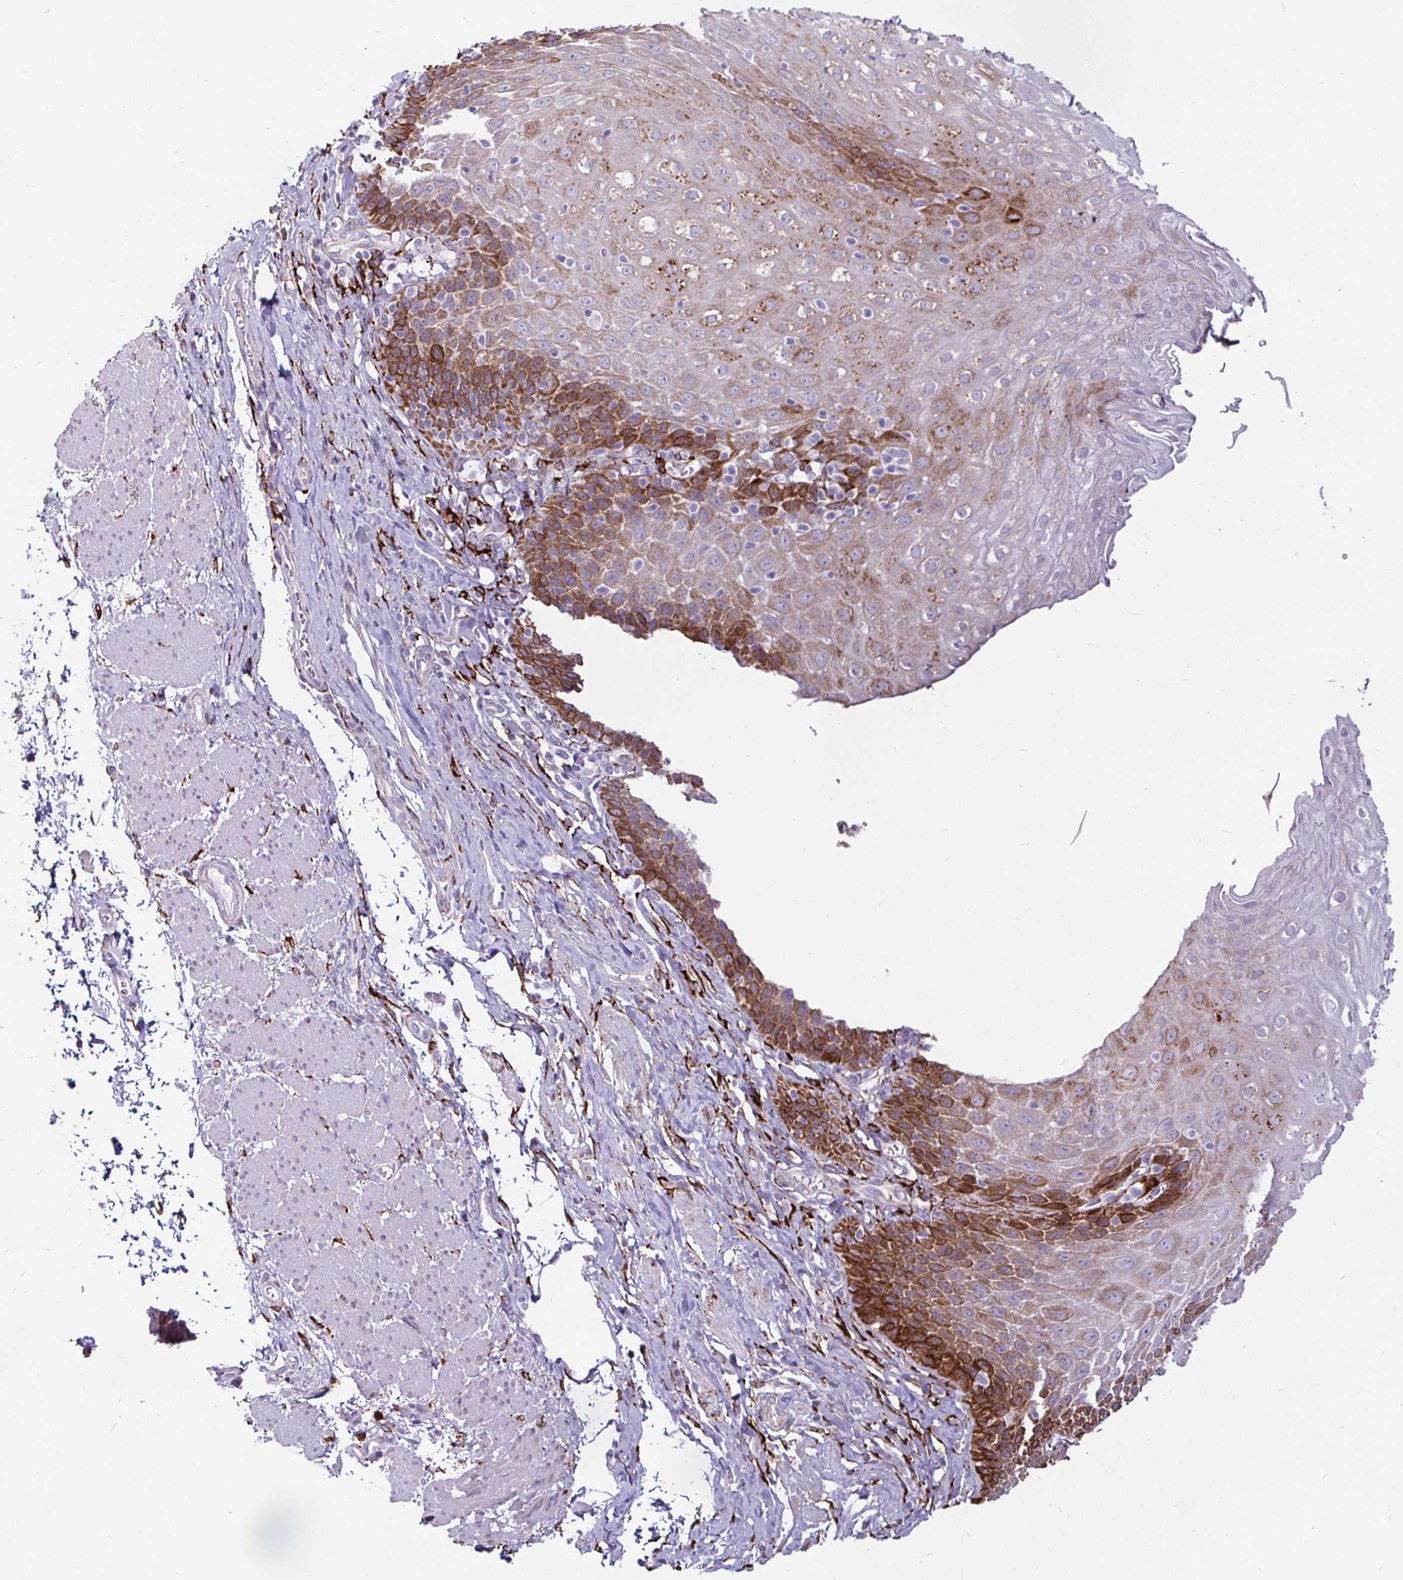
{"staining": {"intensity": "strong", "quantity": "25%-75%", "location": "cytoplasmic/membranous"}, "tissue": "esophagus", "cell_type": "Squamous epithelial cells", "image_type": "normal", "snomed": [{"axis": "morphology", "description": "Normal tissue, NOS"}, {"axis": "topography", "description": "Esophagus"}], "caption": "Immunohistochemical staining of benign human esophagus reveals 25%-75% levels of strong cytoplasmic/membranous protein positivity in about 25%-75% of squamous epithelial cells.", "gene": "P4HA2", "patient": {"sex": "female", "age": 61}}